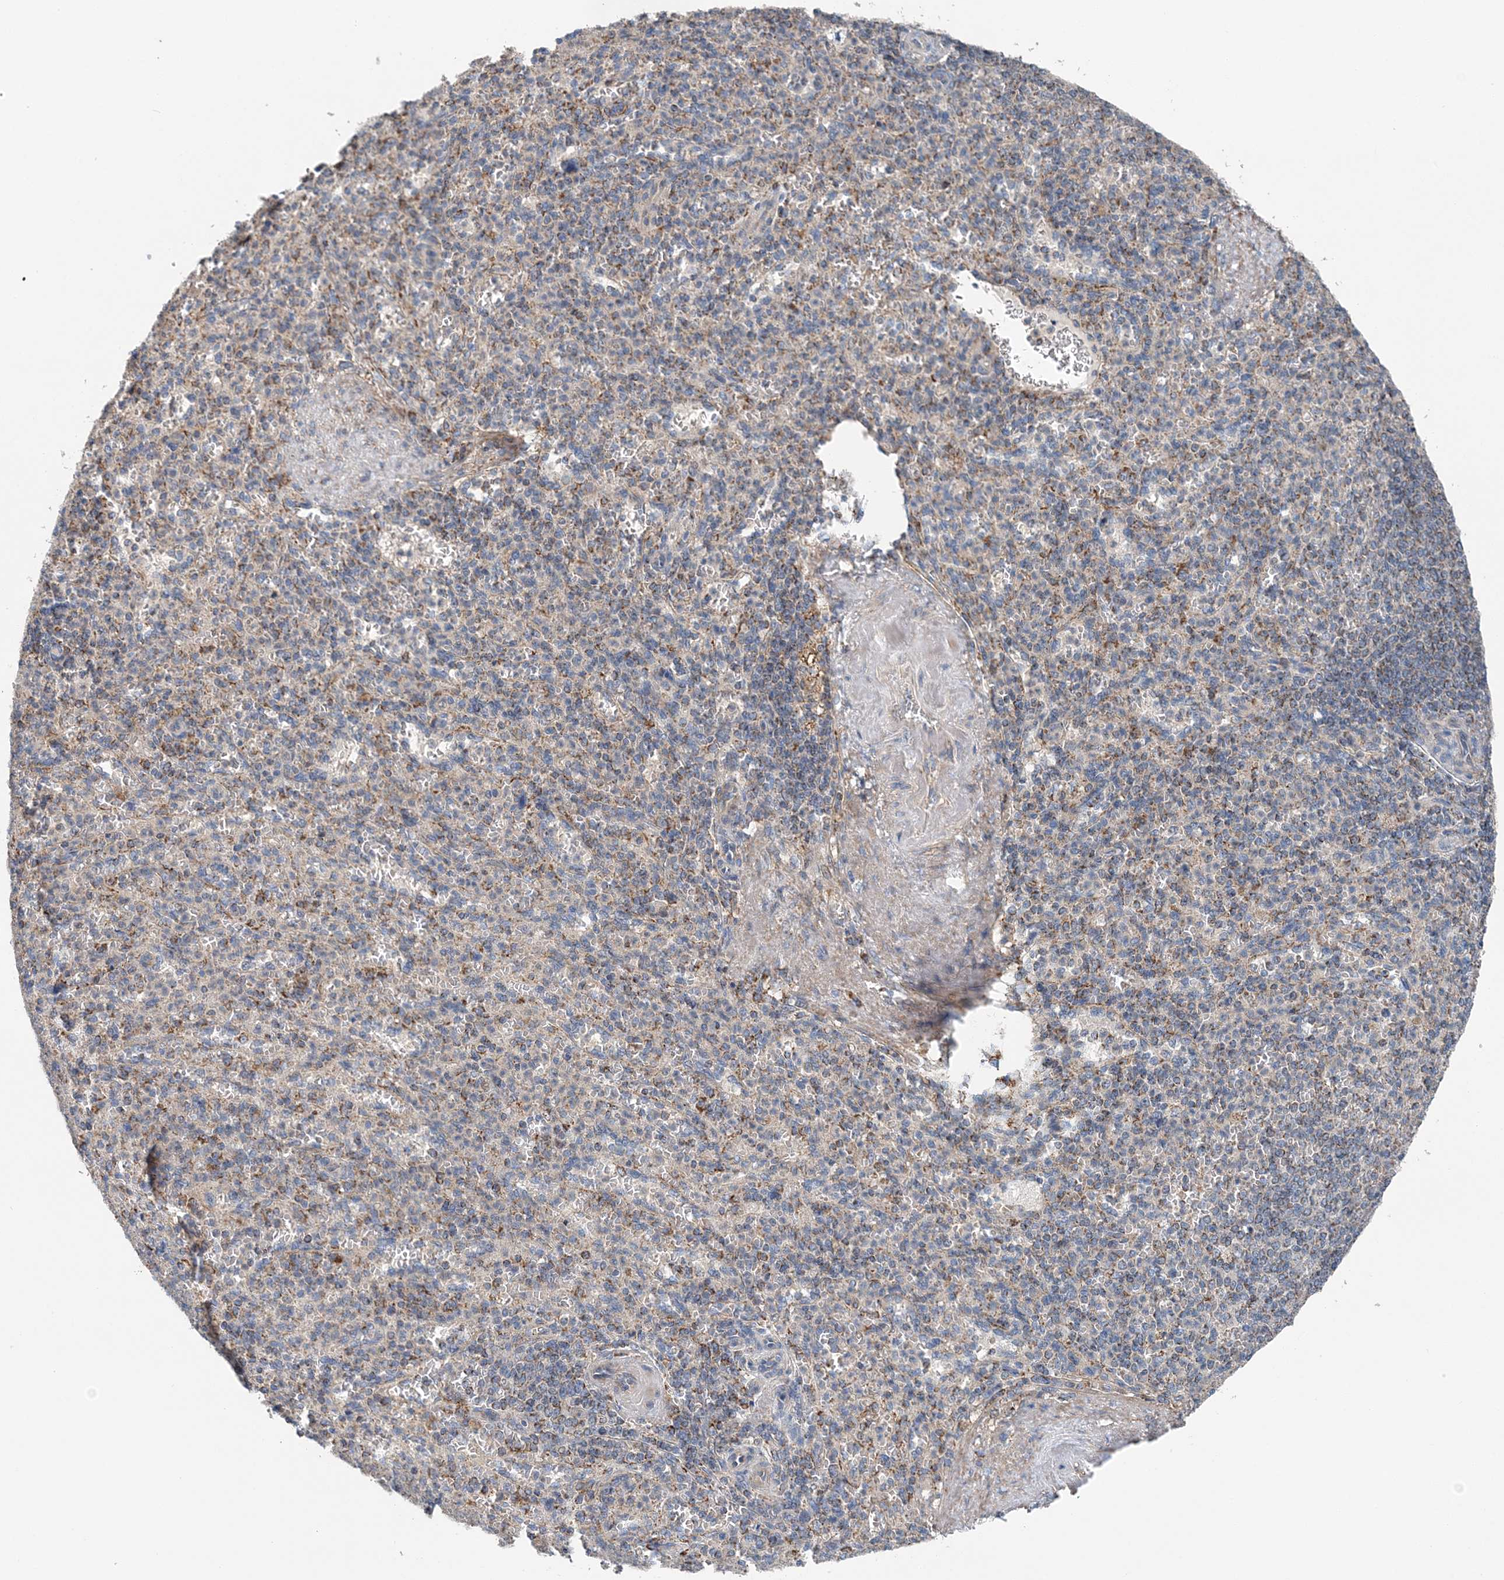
{"staining": {"intensity": "weak", "quantity": "<25%", "location": "cytoplasmic/membranous"}, "tissue": "spleen", "cell_type": "Cells in red pulp", "image_type": "normal", "snomed": [{"axis": "morphology", "description": "Normal tissue, NOS"}, {"axis": "topography", "description": "Spleen"}], "caption": "The IHC image has no significant expression in cells in red pulp of spleen.", "gene": "SPRY2", "patient": {"sex": "female", "age": 74}}